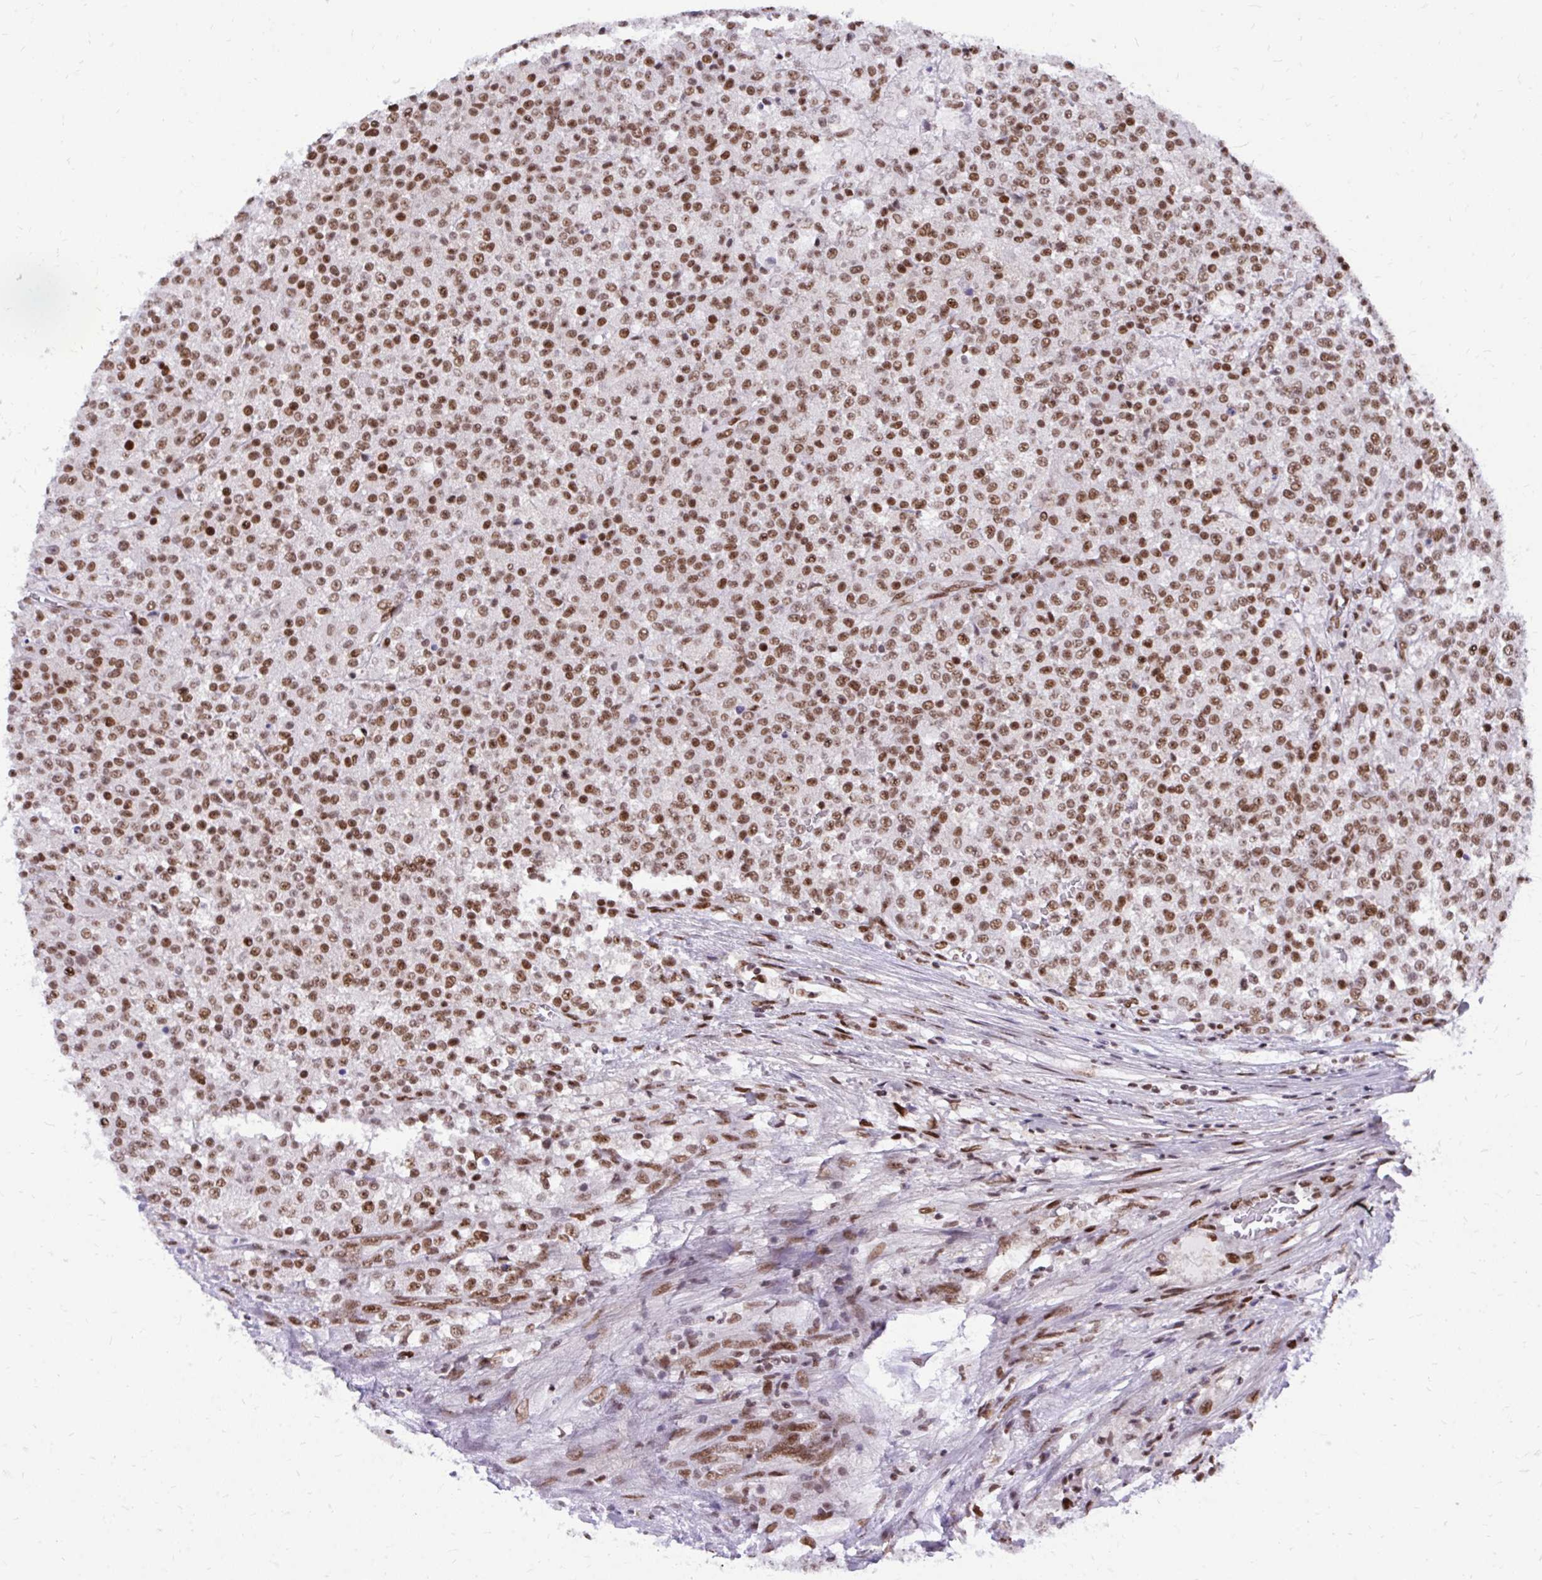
{"staining": {"intensity": "moderate", "quantity": ">75%", "location": "nuclear"}, "tissue": "testis cancer", "cell_type": "Tumor cells", "image_type": "cancer", "snomed": [{"axis": "morphology", "description": "Seminoma, NOS"}, {"axis": "topography", "description": "Testis"}], "caption": "Immunohistochemistry of human testis cancer (seminoma) reveals medium levels of moderate nuclear staining in about >75% of tumor cells.", "gene": "CDYL", "patient": {"sex": "male", "age": 59}}